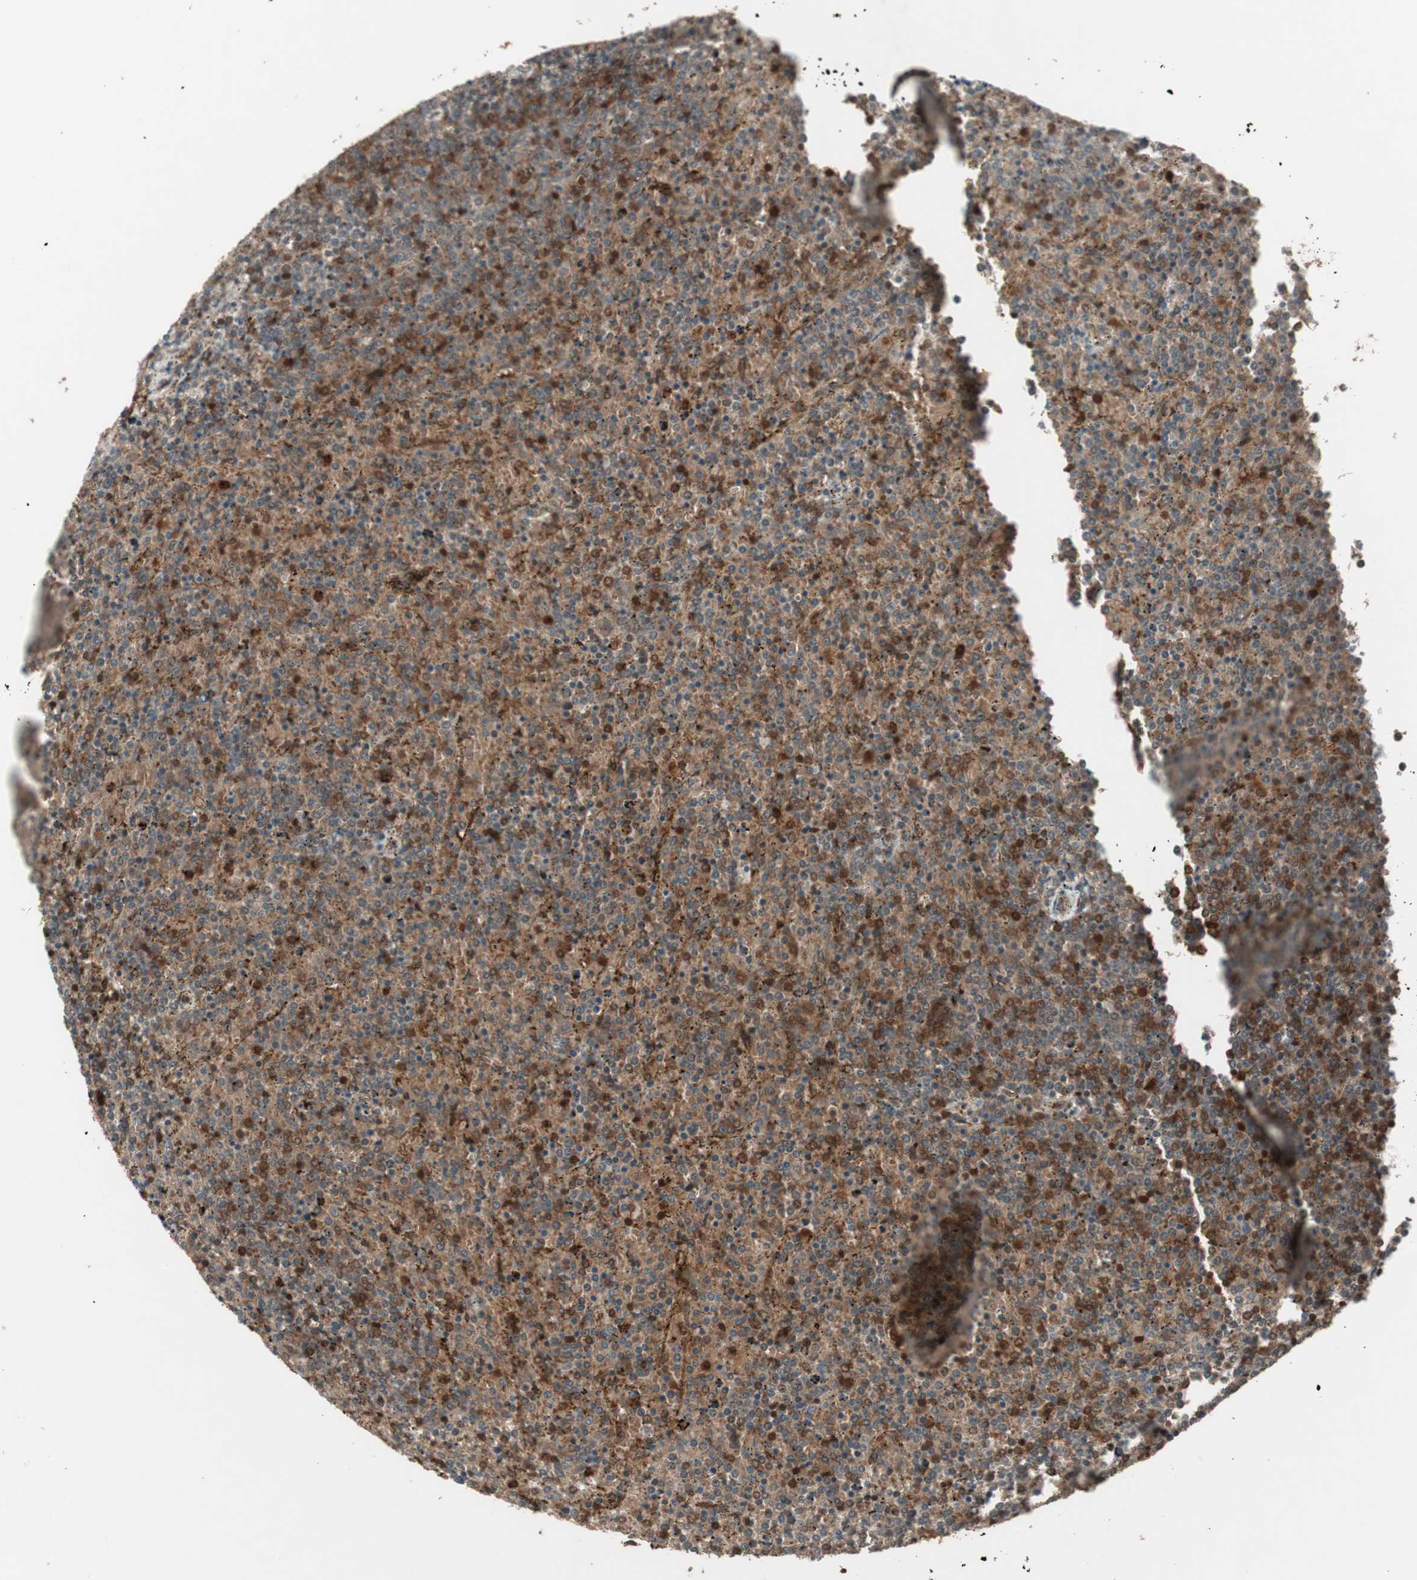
{"staining": {"intensity": "strong", "quantity": ">75%", "location": "cytoplasmic/membranous"}, "tissue": "lymphoma", "cell_type": "Tumor cells", "image_type": "cancer", "snomed": [{"axis": "morphology", "description": "Malignant lymphoma, non-Hodgkin's type, Low grade"}, {"axis": "topography", "description": "Spleen"}], "caption": "A brown stain shows strong cytoplasmic/membranous positivity of a protein in lymphoma tumor cells.", "gene": "PRKG2", "patient": {"sex": "female", "age": 77}}